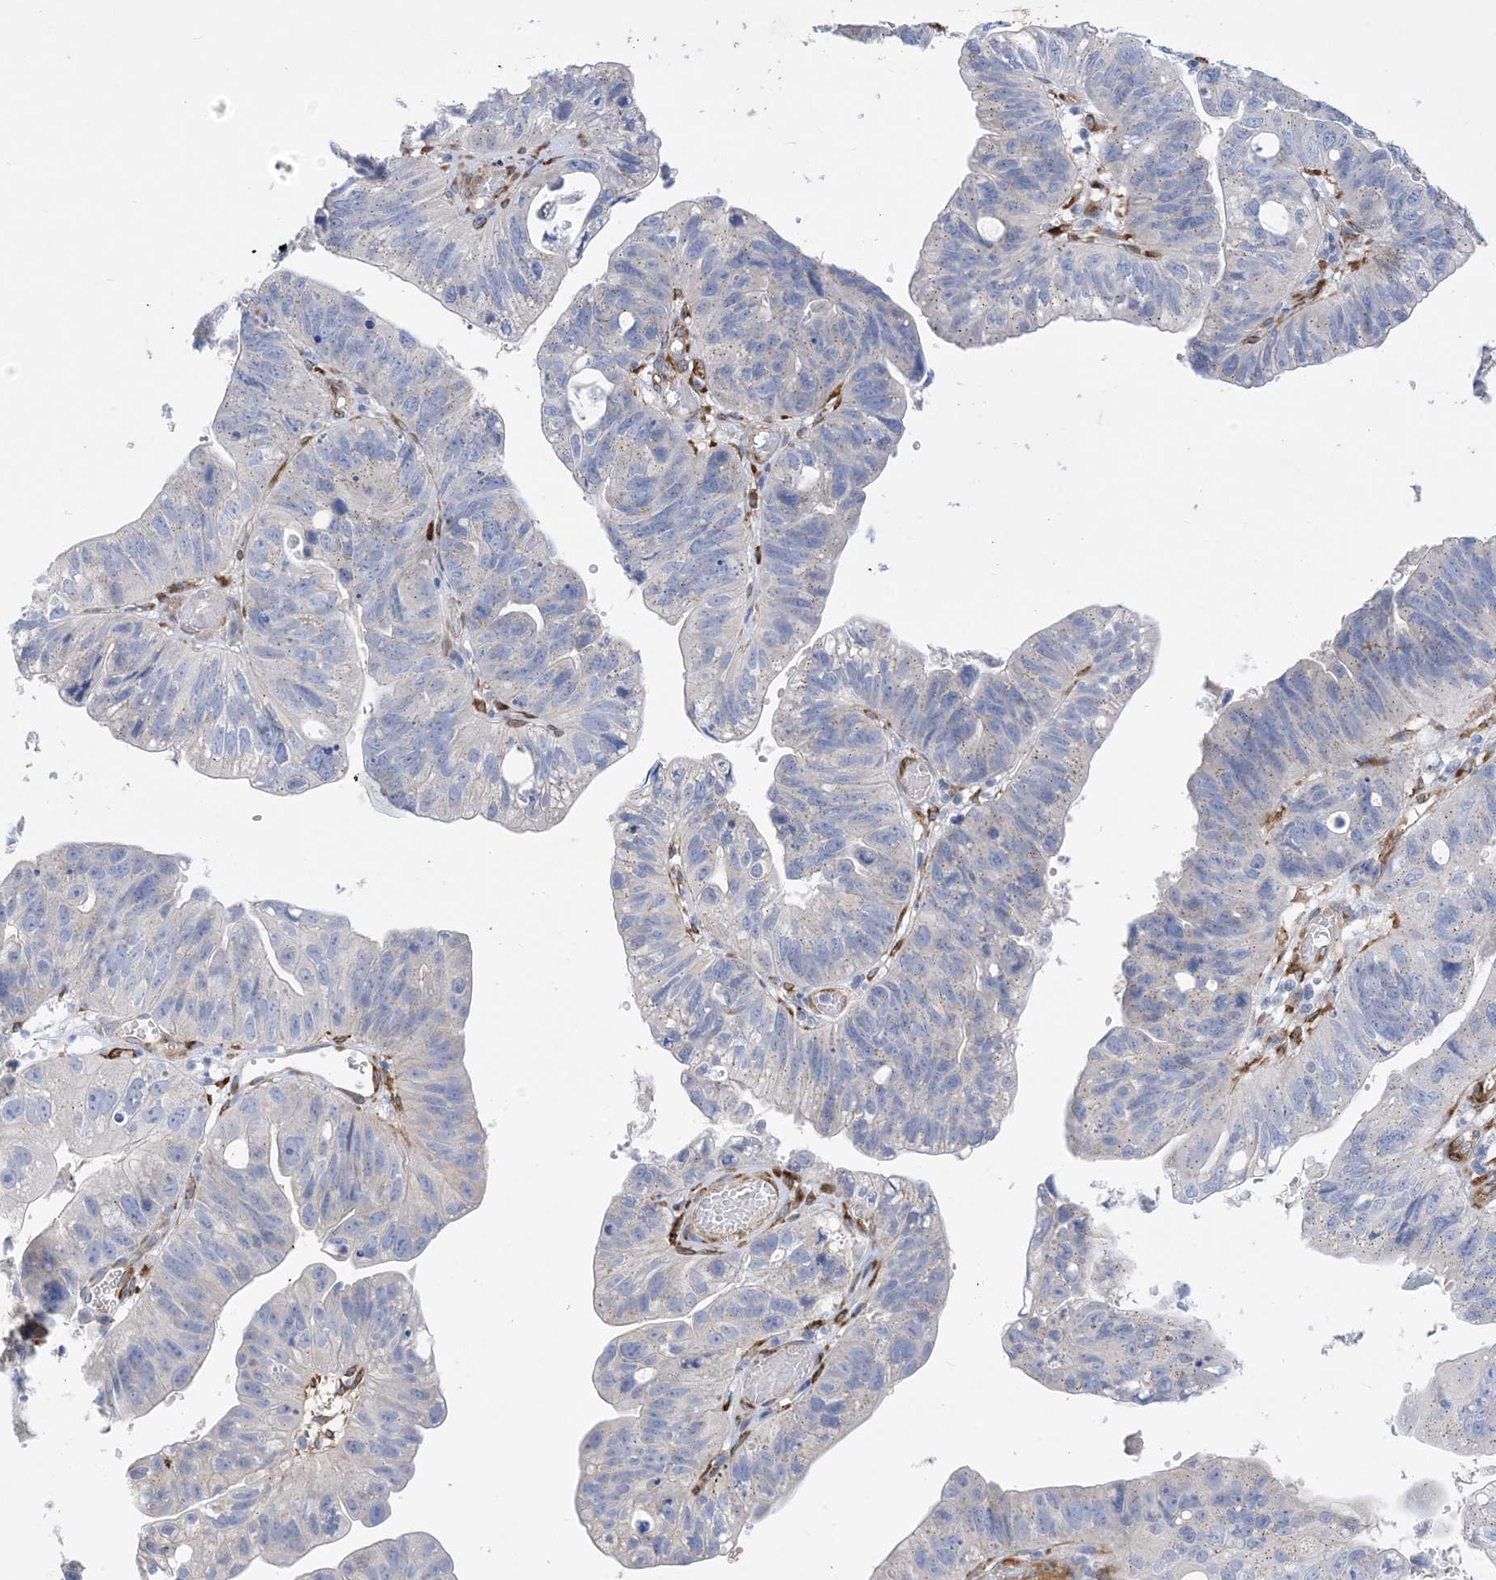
{"staining": {"intensity": "negative", "quantity": "none", "location": "none"}, "tissue": "stomach cancer", "cell_type": "Tumor cells", "image_type": "cancer", "snomed": [{"axis": "morphology", "description": "Adenocarcinoma, NOS"}, {"axis": "topography", "description": "Stomach"}], "caption": "Tumor cells show no significant protein expression in stomach cancer.", "gene": "RBMS3", "patient": {"sex": "male", "age": 59}}